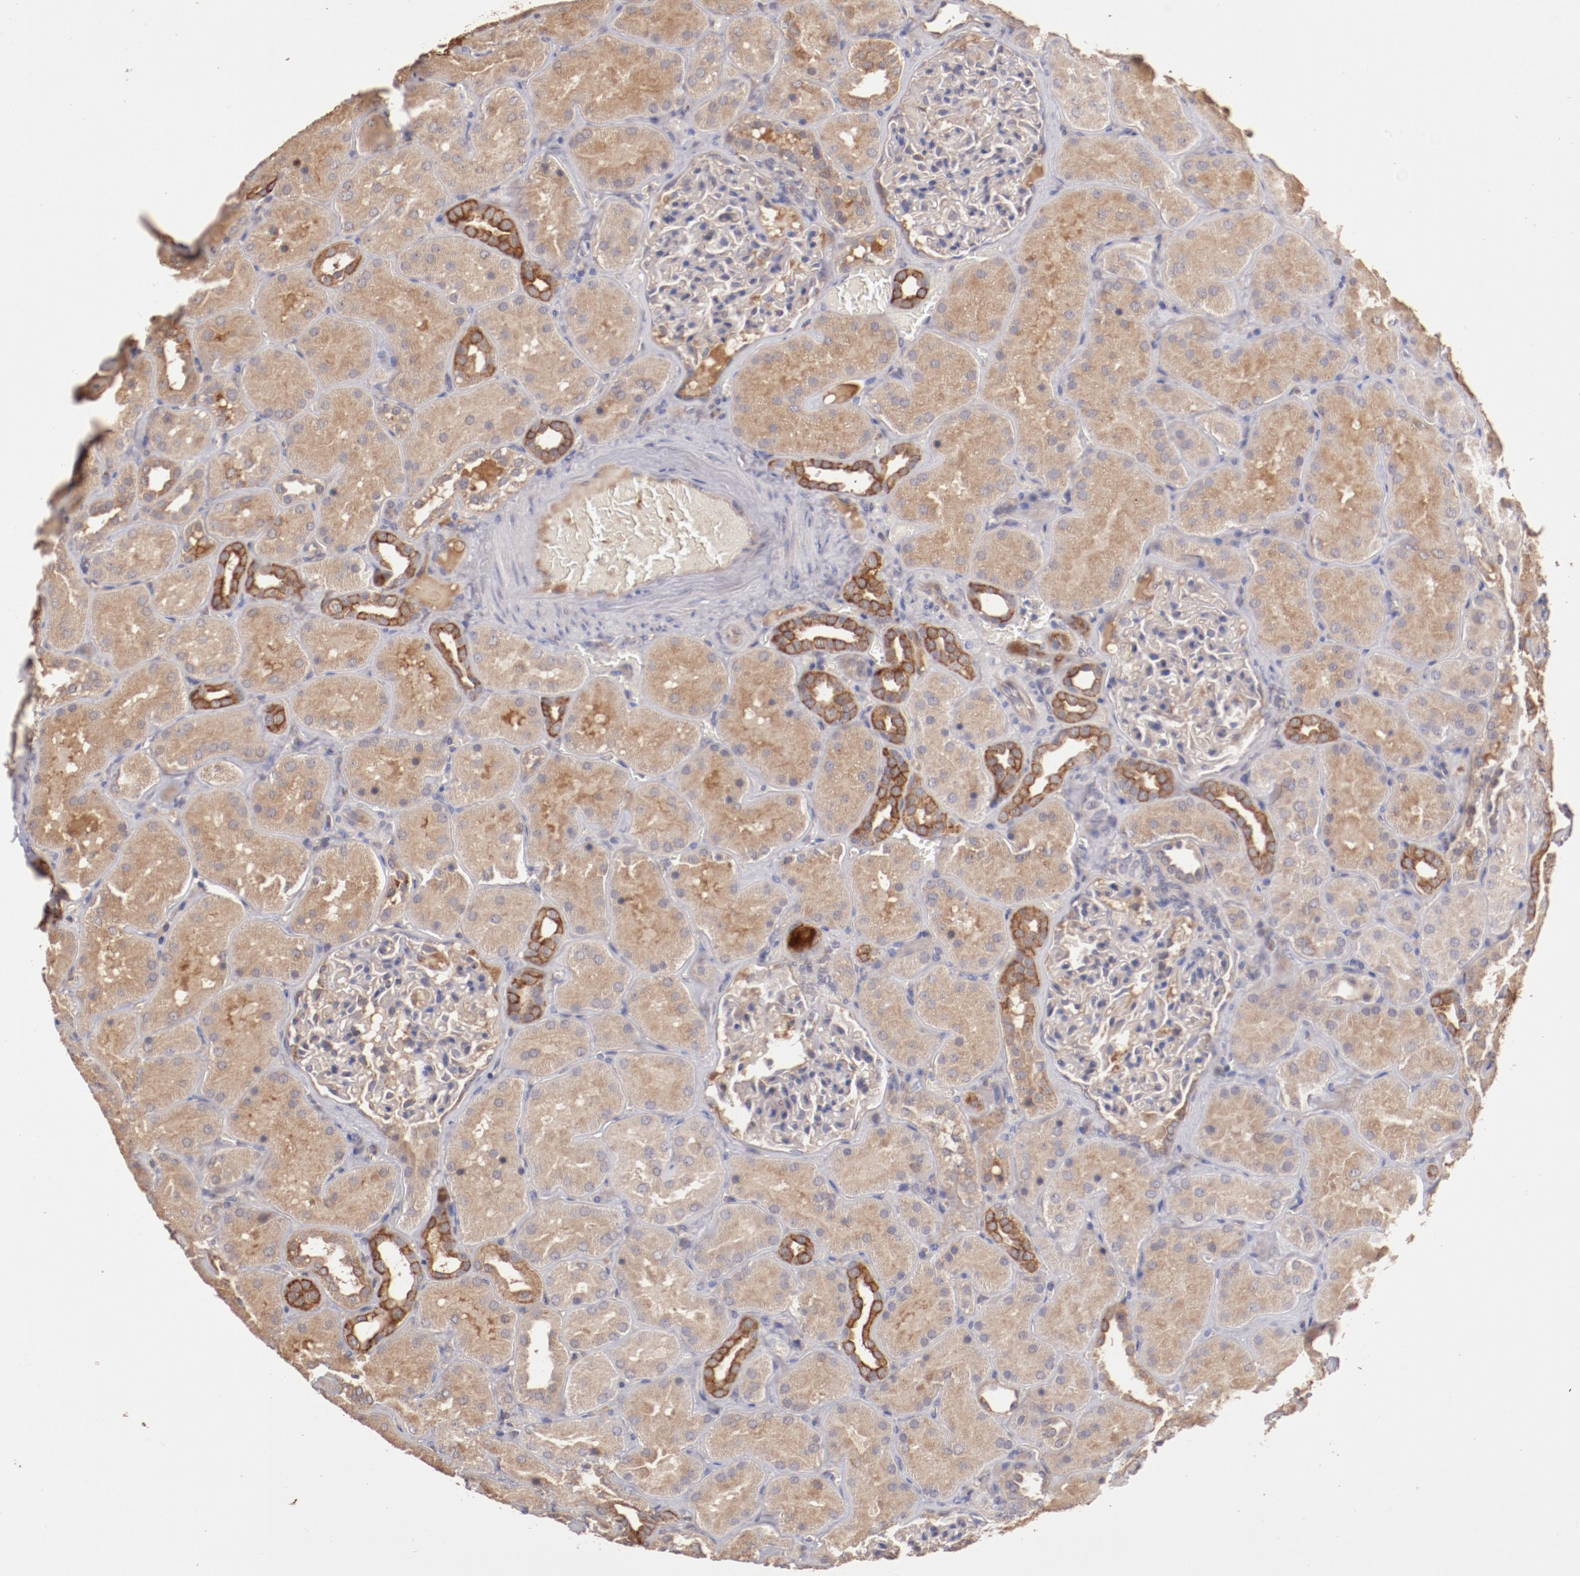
{"staining": {"intensity": "weak", "quantity": "<25%", "location": "cytoplasmic/membranous"}, "tissue": "kidney", "cell_type": "Cells in glomeruli", "image_type": "normal", "snomed": [{"axis": "morphology", "description": "Normal tissue, NOS"}, {"axis": "topography", "description": "Kidney"}], "caption": "Protein analysis of benign kidney demonstrates no significant positivity in cells in glomeruli.", "gene": "SRRD", "patient": {"sex": "male", "age": 28}}